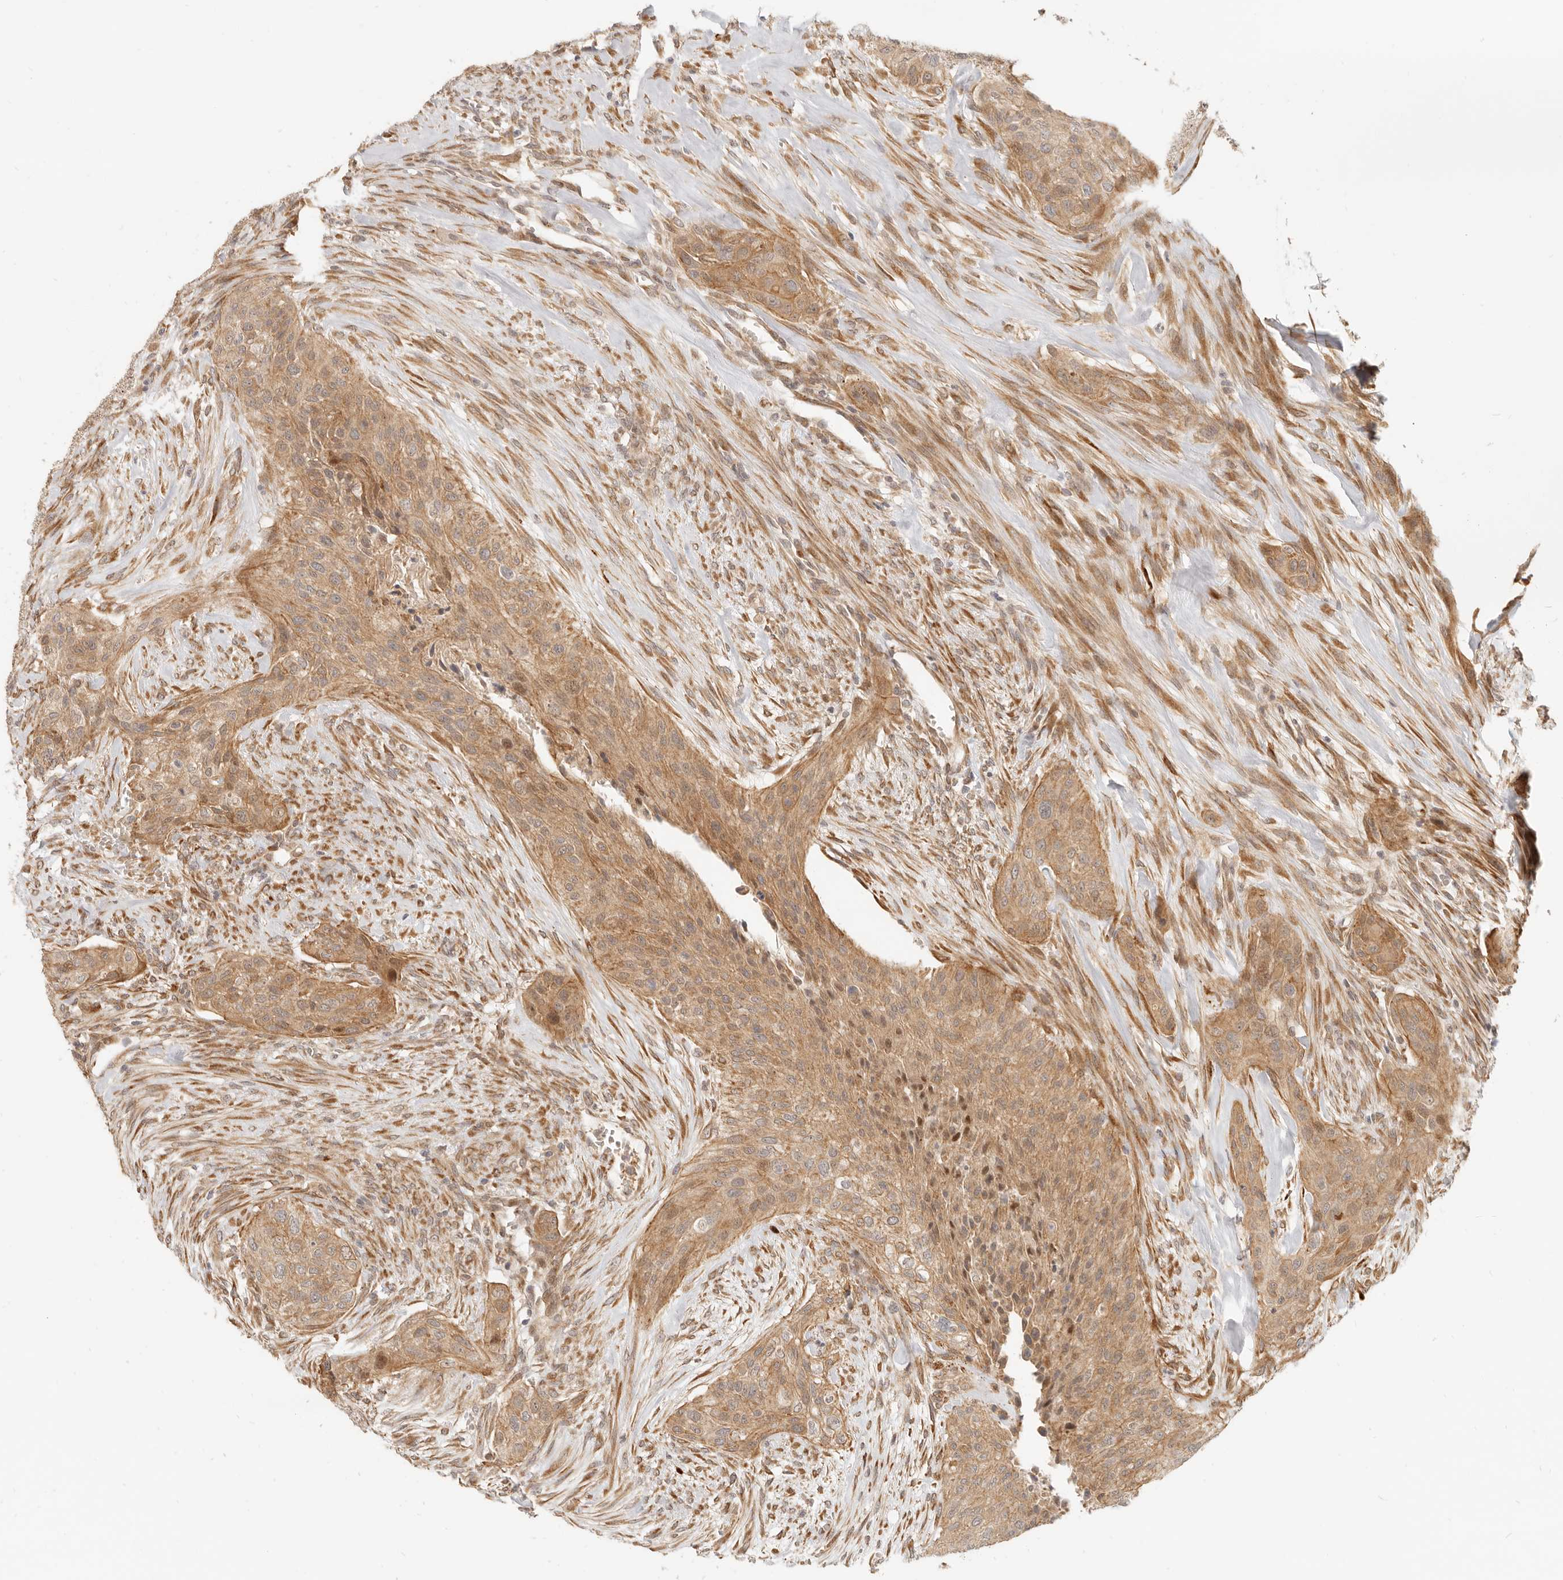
{"staining": {"intensity": "moderate", "quantity": ">75%", "location": "cytoplasmic/membranous"}, "tissue": "urothelial cancer", "cell_type": "Tumor cells", "image_type": "cancer", "snomed": [{"axis": "morphology", "description": "Urothelial carcinoma, High grade"}, {"axis": "topography", "description": "Urinary bladder"}], "caption": "Protein analysis of urothelial cancer tissue exhibits moderate cytoplasmic/membranous staining in approximately >75% of tumor cells.", "gene": "TUFT1", "patient": {"sex": "male", "age": 35}}